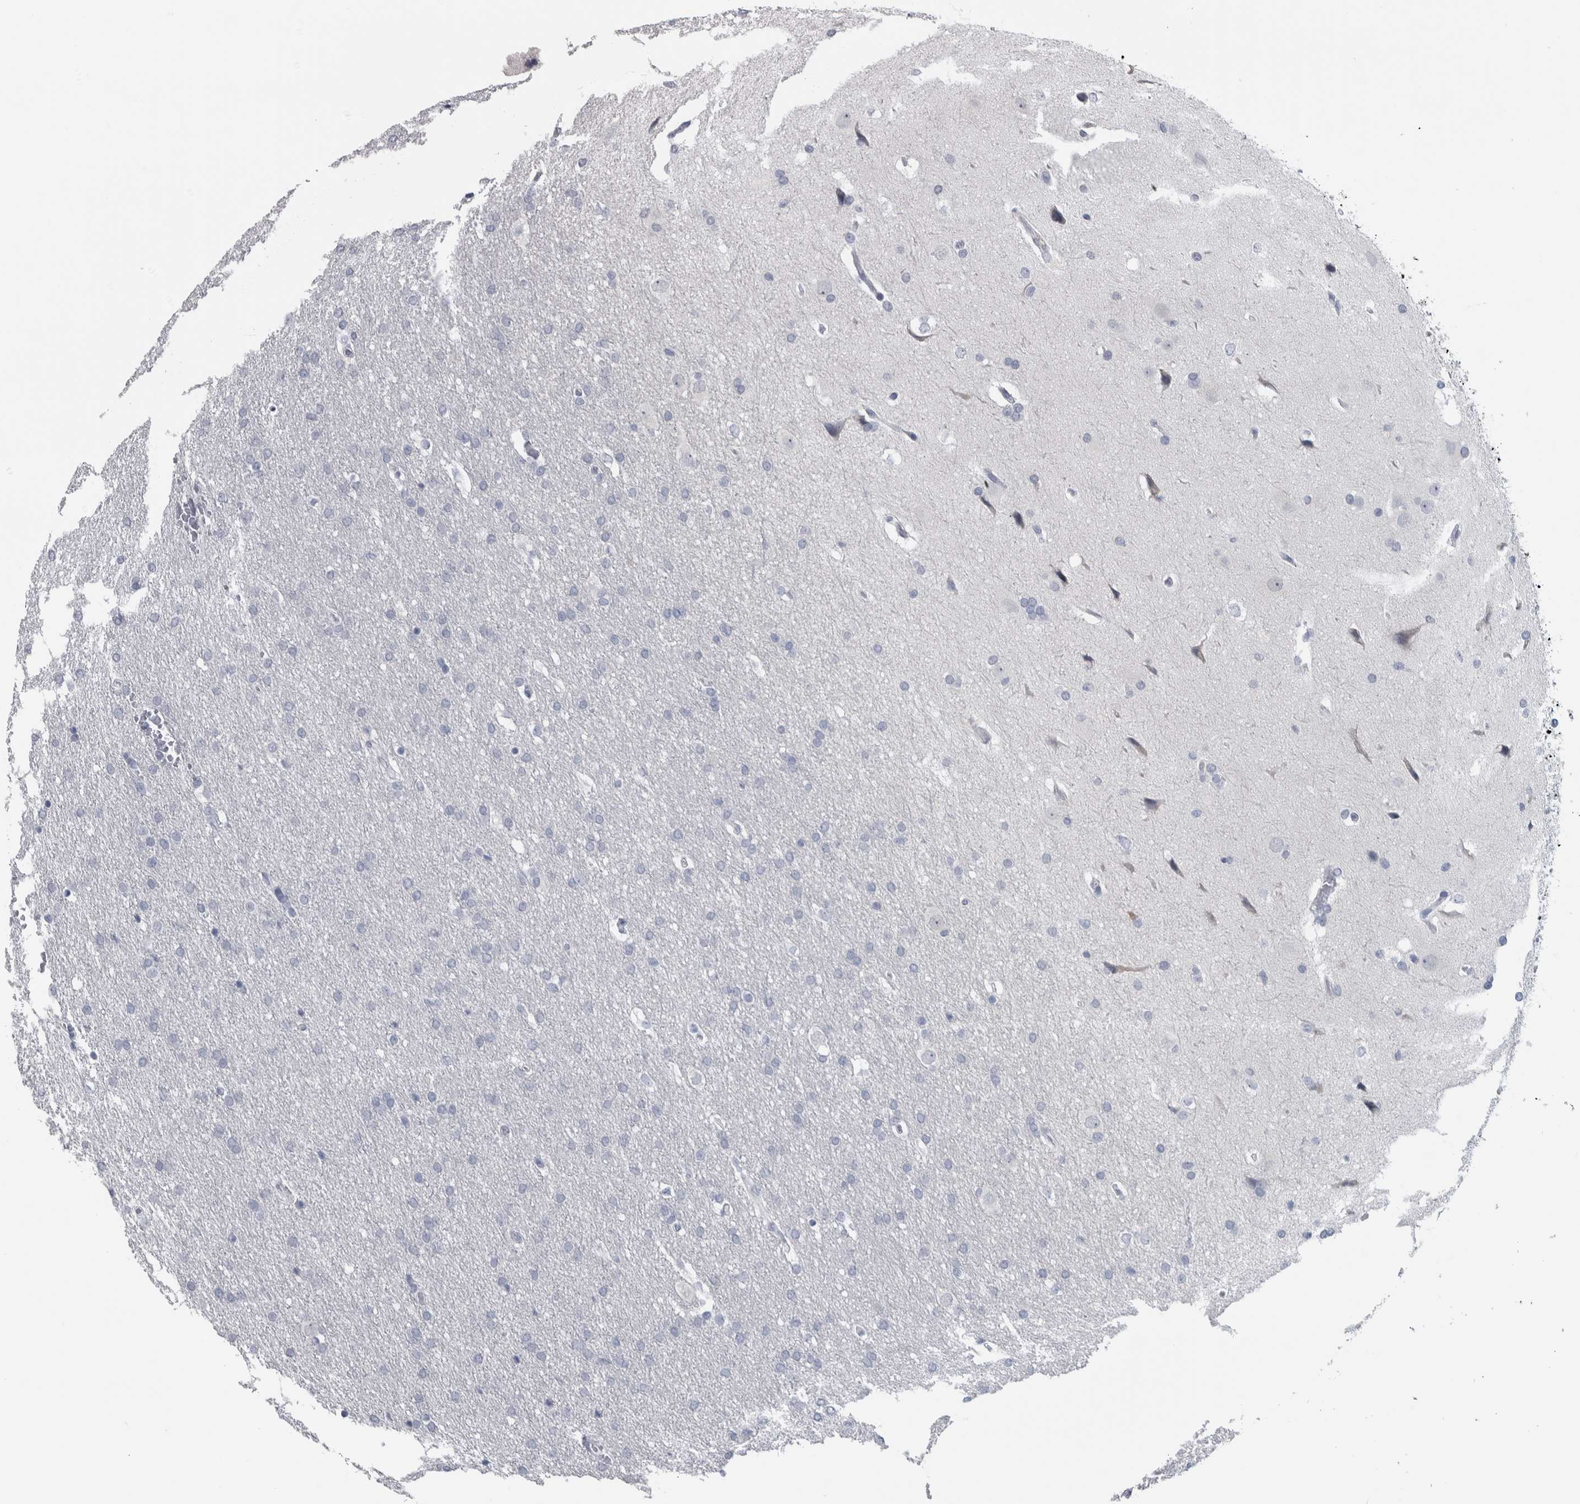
{"staining": {"intensity": "negative", "quantity": "none", "location": "none"}, "tissue": "glioma", "cell_type": "Tumor cells", "image_type": "cancer", "snomed": [{"axis": "morphology", "description": "Glioma, malignant, Low grade"}, {"axis": "topography", "description": "Brain"}], "caption": "Histopathology image shows no significant protein expression in tumor cells of glioma.", "gene": "CDH17", "patient": {"sex": "female", "age": 37}}